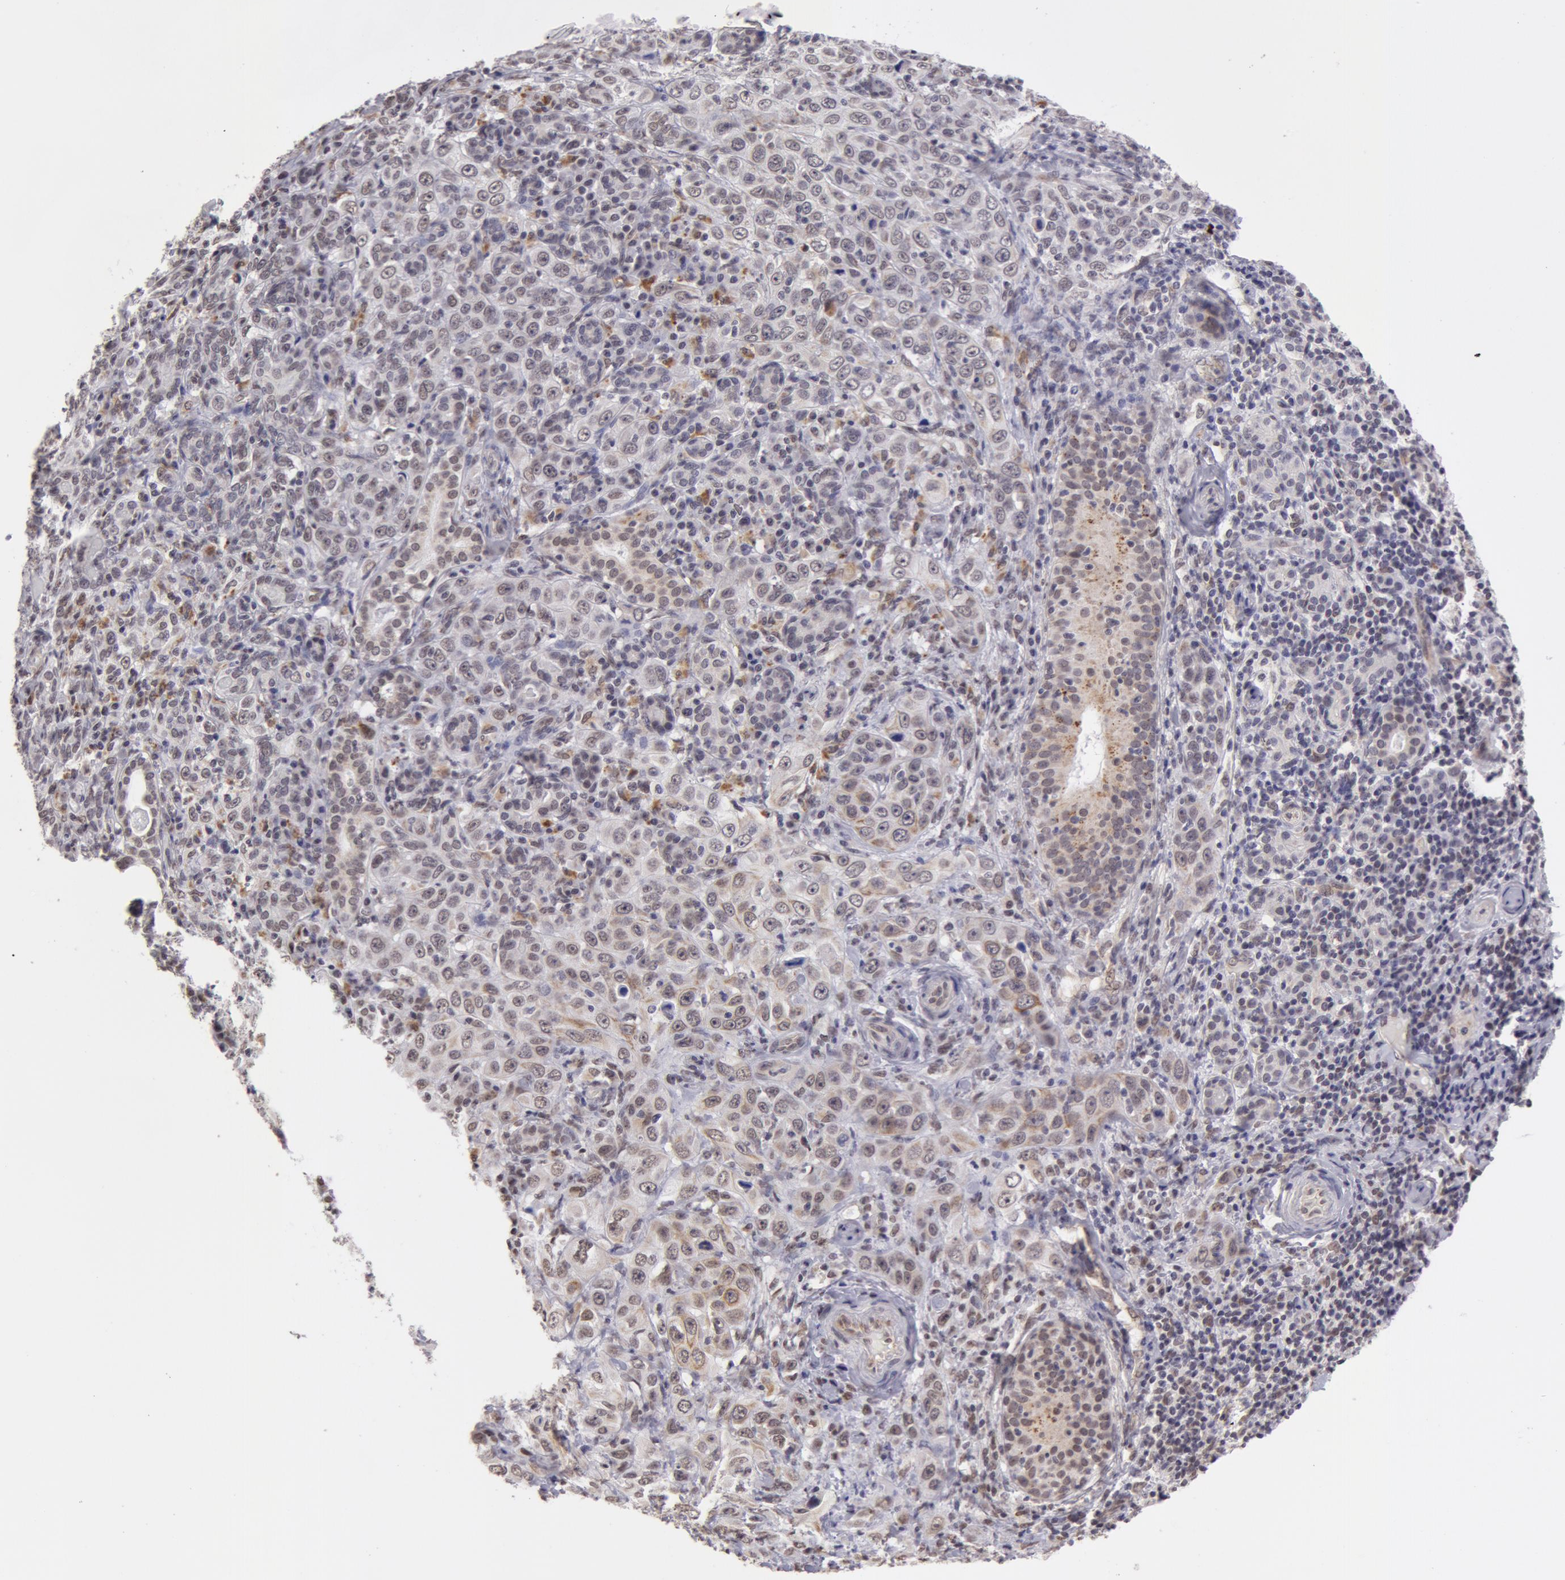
{"staining": {"intensity": "moderate", "quantity": "25%-75%", "location": "cytoplasmic/membranous"}, "tissue": "skin cancer", "cell_type": "Tumor cells", "image_type": "cancer", "snomed": [{"axis": "morphology", "description": "Squamous cell carcinoma, NOS"}, {"axis": "topography", "description": "Skin"}], "caption": "Skin cancer (squamous cell carcinoma) stained with IHC shows moderate cytoplasmic/membranous expression in about 25%-75% of tumor cells.", "gene": "VRTN", "patient": {"sex": "male", "age": 84}}